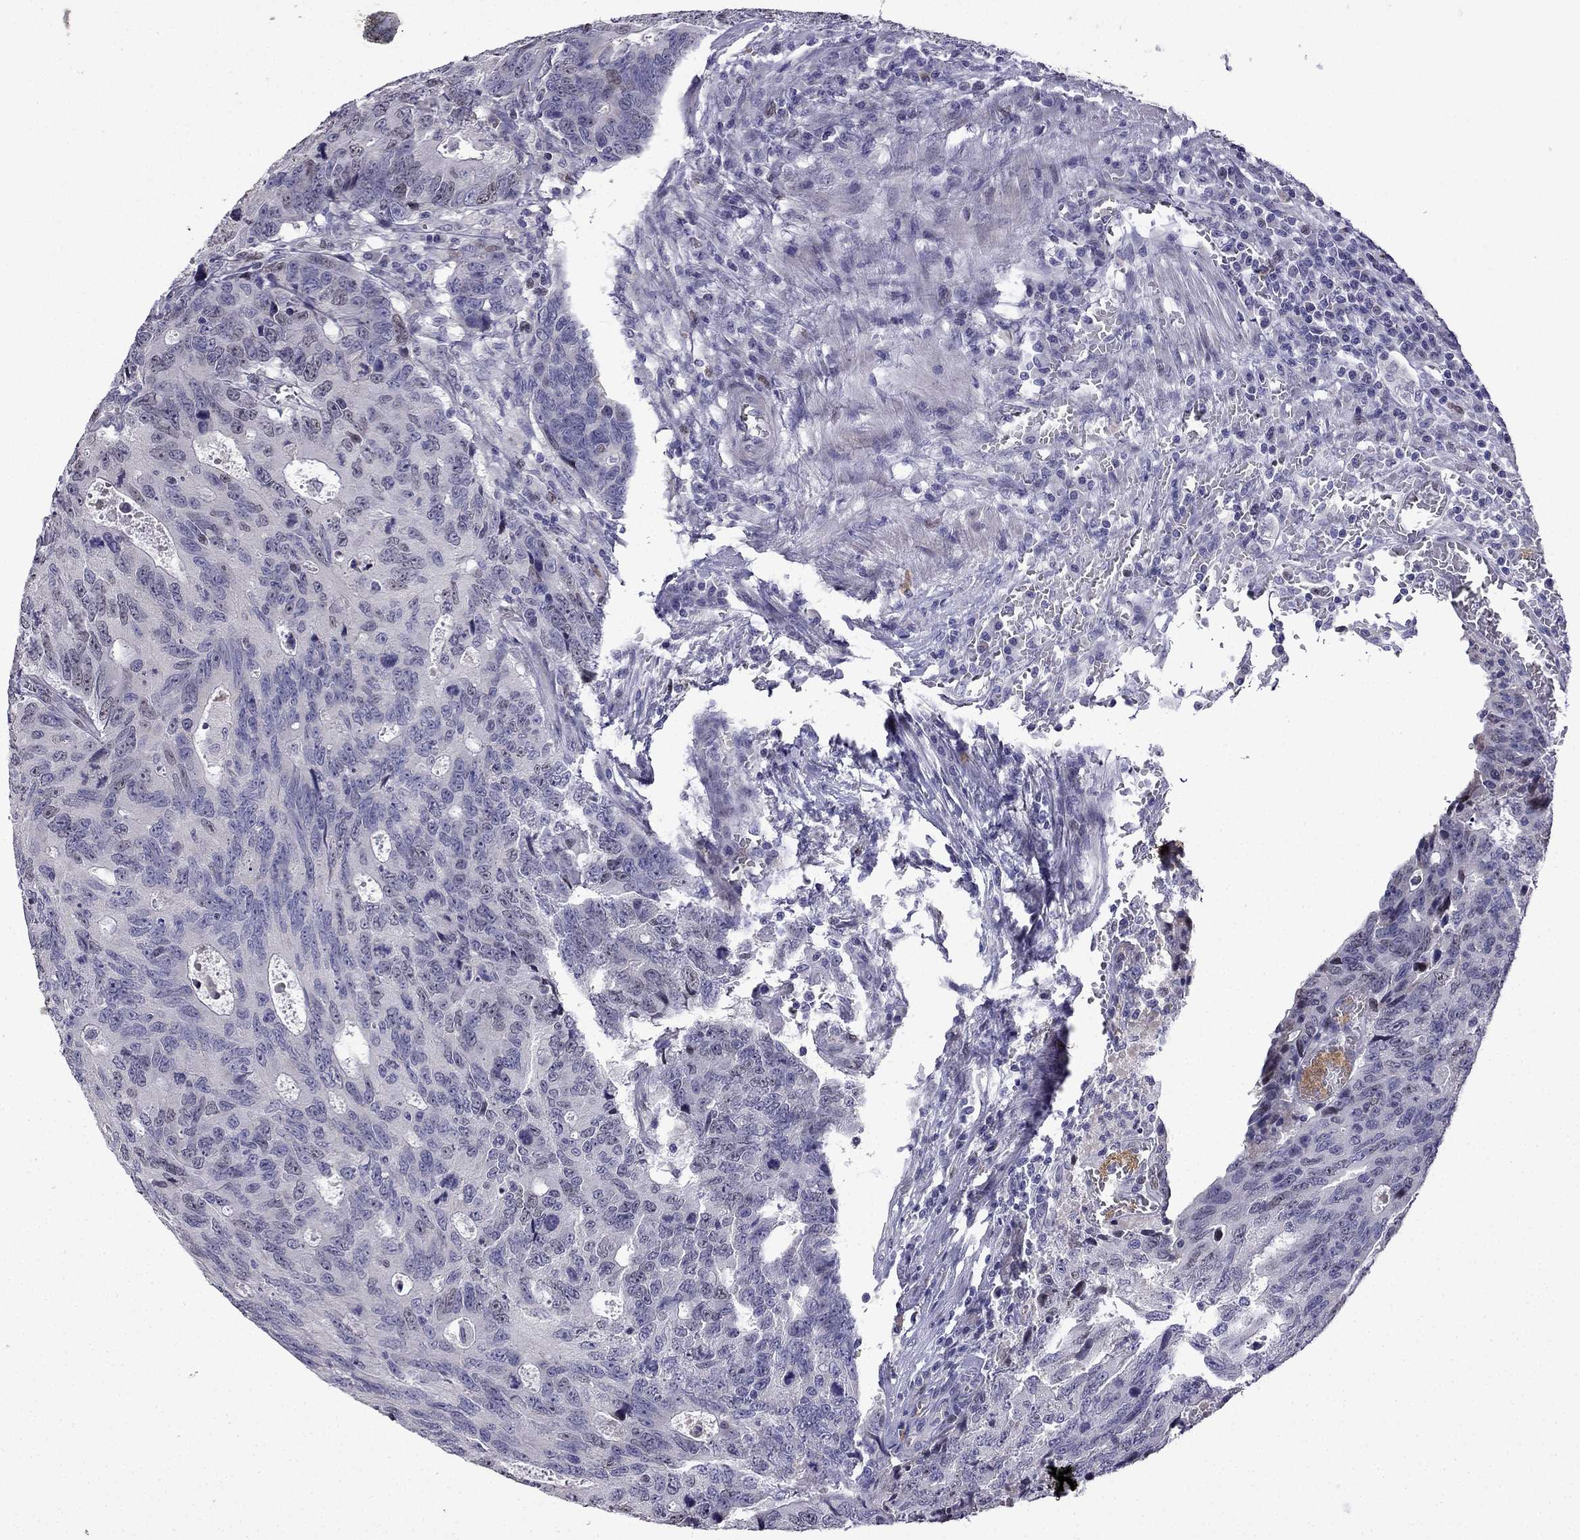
{"staining": {"intensity": "negative", "quantity": "none", "location": "none"}, "tissue": "colorectal cancer", "cell_type": "Tumor cells", "image_type": "cancer", "snomed": [{"axis": "morphology", "description": "Adenocarcinoma, NOS"}, {"axis": "topography", "description": "Colon"}], "caption": "Image shows no protein expression in tumor cells of colorectal cancer tissue. The staining is performed using DAB brown chromogen with nuclei counter-stained in using hematoxylin.", "gene": "UHRF1", "patient": {"sex": "female", "age": 77}}